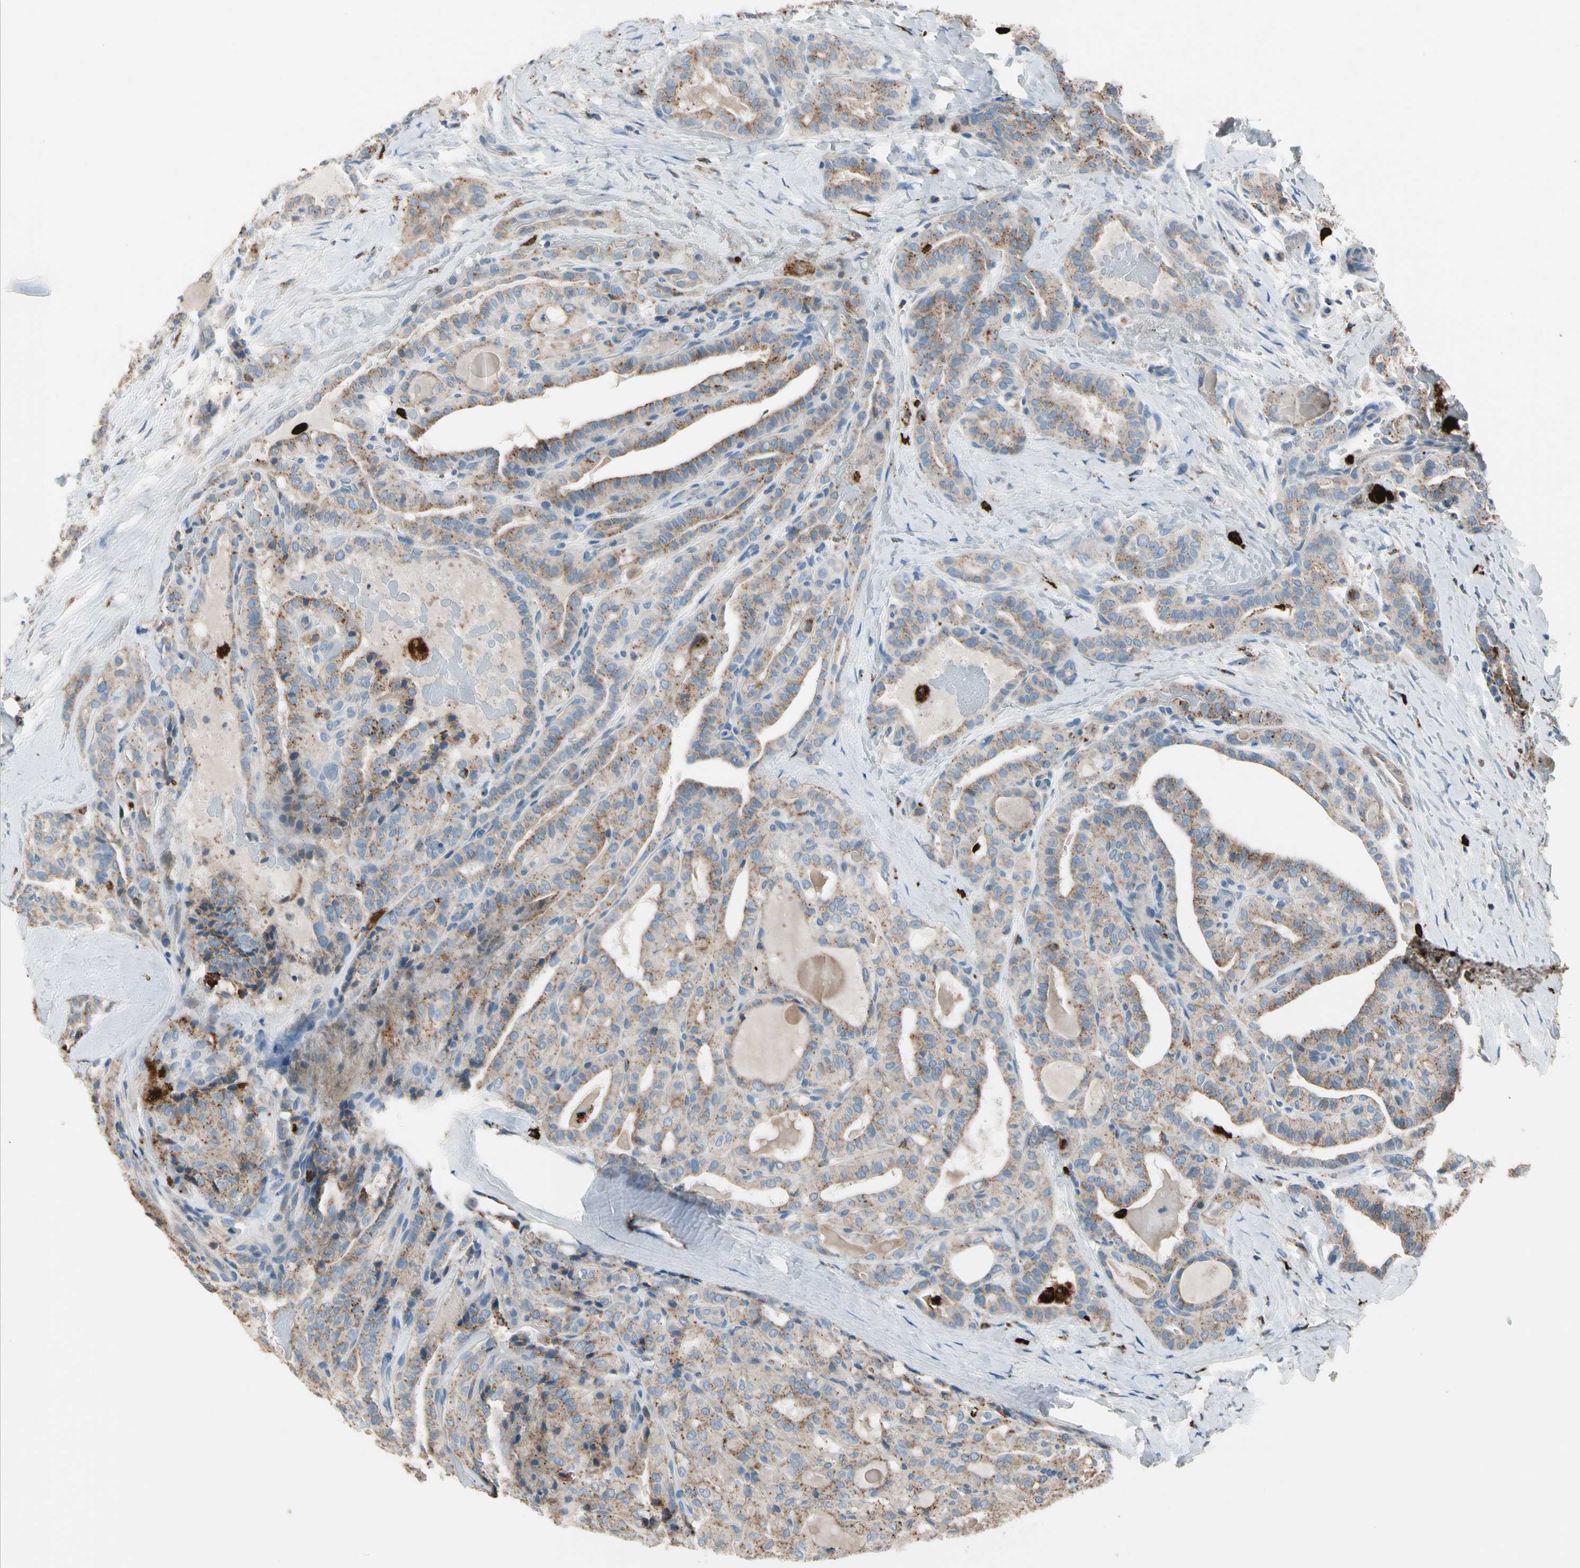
{"staining": {"intensity": "moderate", "quantity": "25%-75%", "location": "cytoplasmic/membranous"}, "tissue": "thyroid cancer", "cell_type": "Tumor cells", "image_type": "cancer", "snomed": [{"axis": "morphology", "description": "Papillary adenocarcinoma, NOS"}, {"axis": "topography", "description": "Thyroid gland"}], "caption": "A micrograph of thyroid cancer stained for a protein reveals moderate cytoplasmic/membranous brown staining in tumor cells.", "gene": "GM2A", "patient": {"sex": "male", "age": 77}}